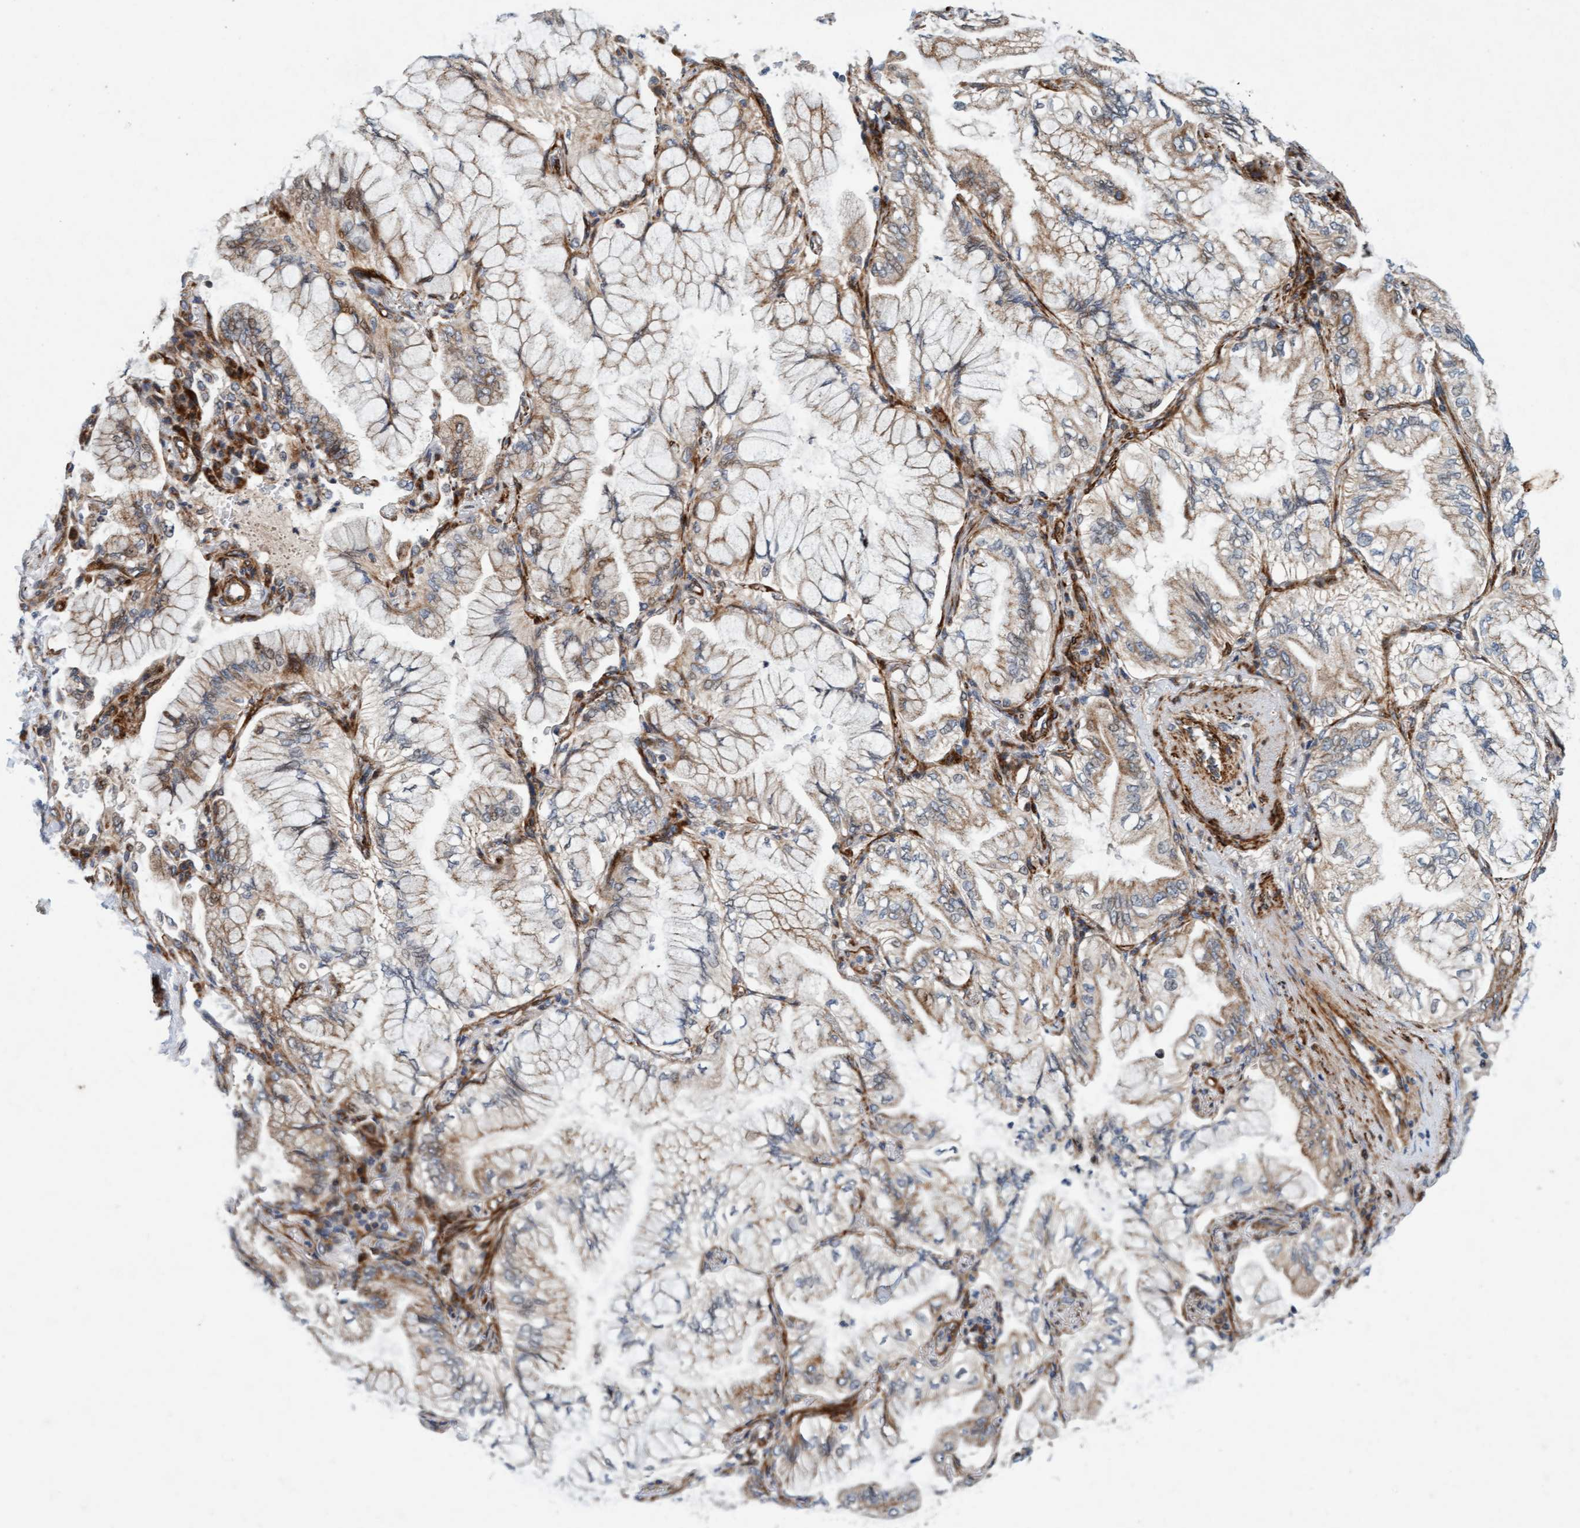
{"staining": {"intensity": "weak", "quantity": ">75%", "location": "cytoplasmic/membranous"}, "tissue": "lung cancer", "cell_type": "Tumor cells", "image_type": "cancer", "snomed": [{"axis": "morphology", "description": "Adenocarcinoma, NOS"}, {"axis": "topography", "description": "Lung"}], "caption": "Human adenocarcinoma (lung) stained with a brown dye shows weak cytoplasmic/membranous positive expression in about >75% of tumor cells.", "gene": "TMEM70", "patient": {"sex": "female", "age": 70}}